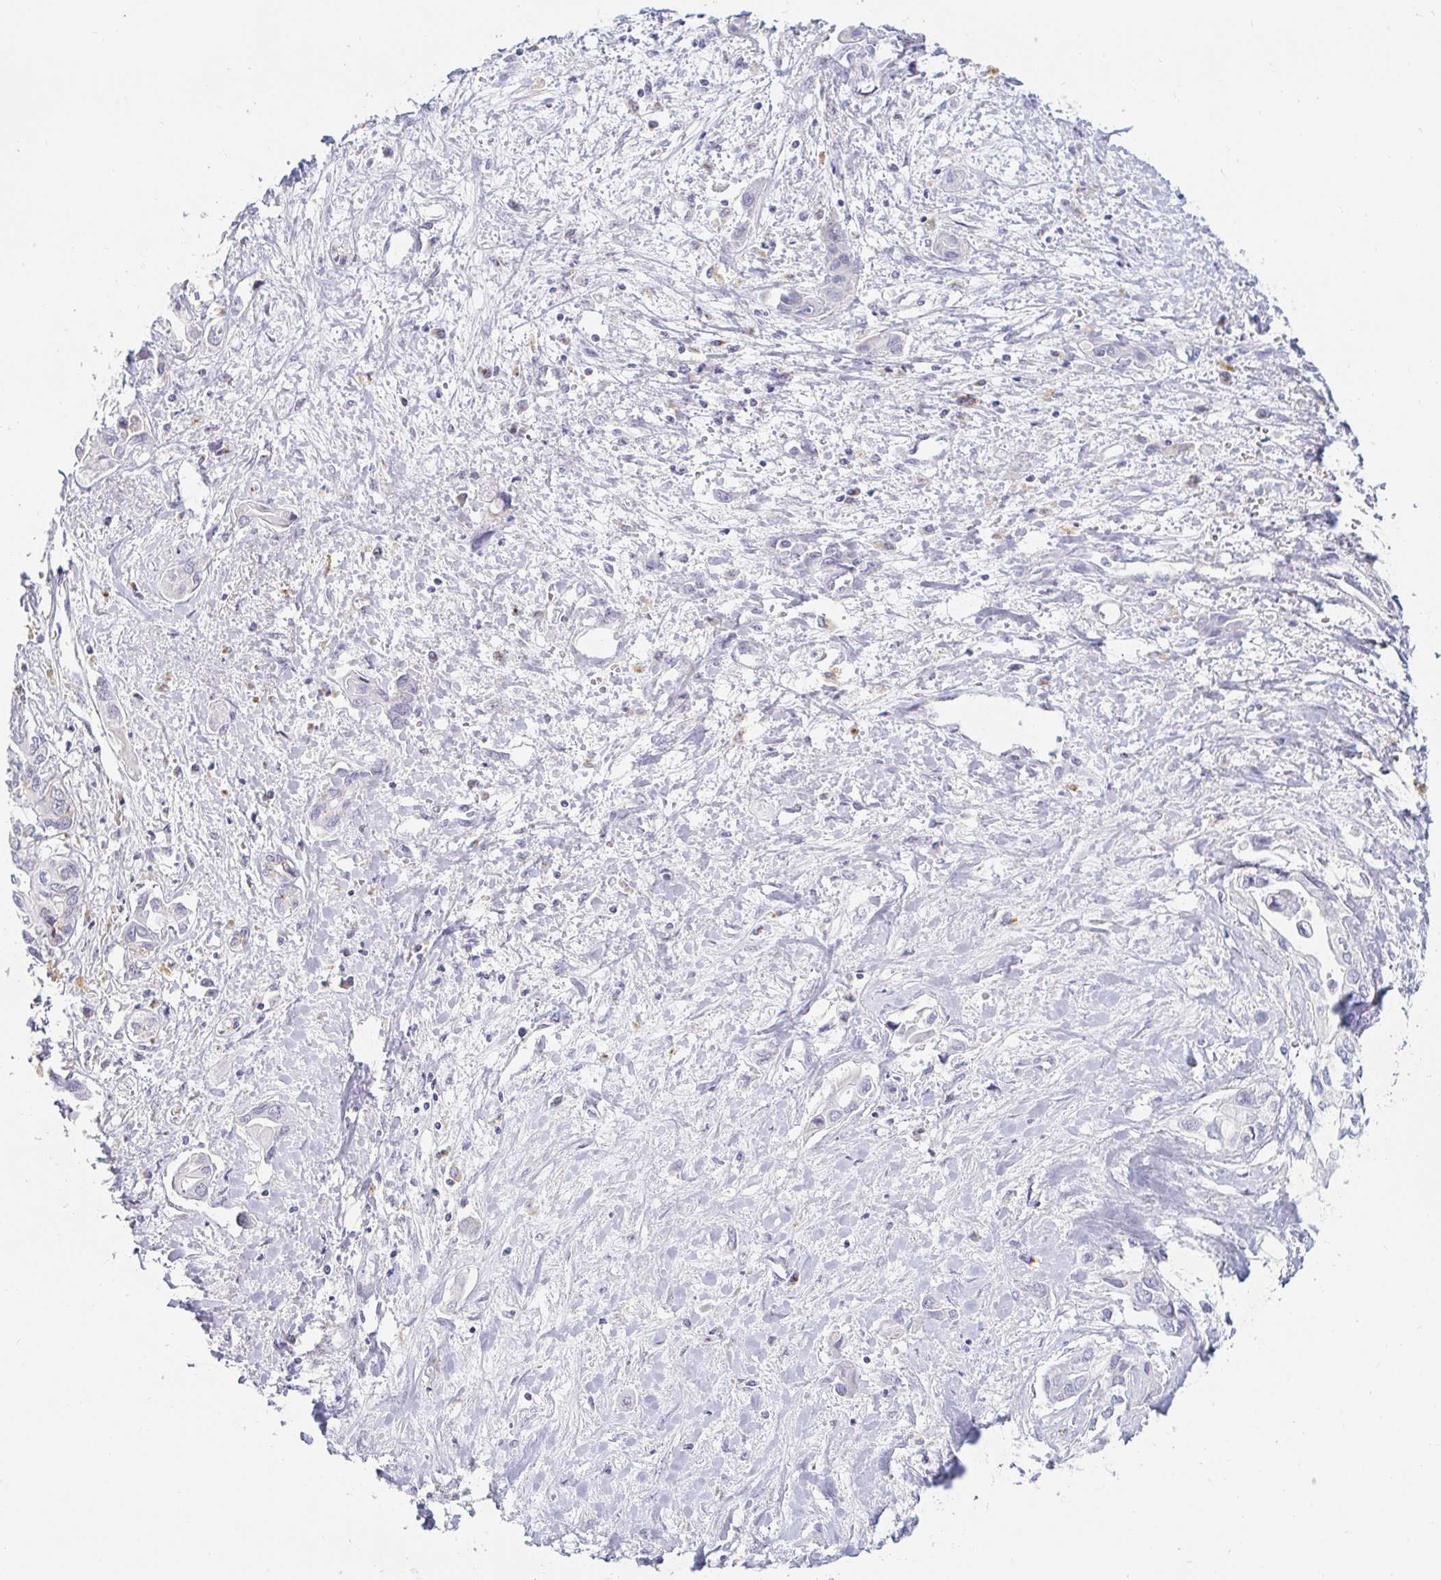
{"staining": {"intensity": "negative", "quantity": "none", "location": "none"}, "tissue": "liver cancer", "cell_type": "Tumor cells", "image_type": "cancer", "snomed": [{"axis": "morphology", "description": "Cholangiocarcinoma"}, {"axis": "topography", "description": "Liver"}], "caption": "An image of human liver cholangiocarcinoma is negative for staining in tumor cells. The staining is performed using DAB (3,3'-diaminobenzidine) brown chromogen with nuclei counter-stained in using hematoxylin.", "gene": "OR51D1", "patient": {"sex": "female", "age": 64}}